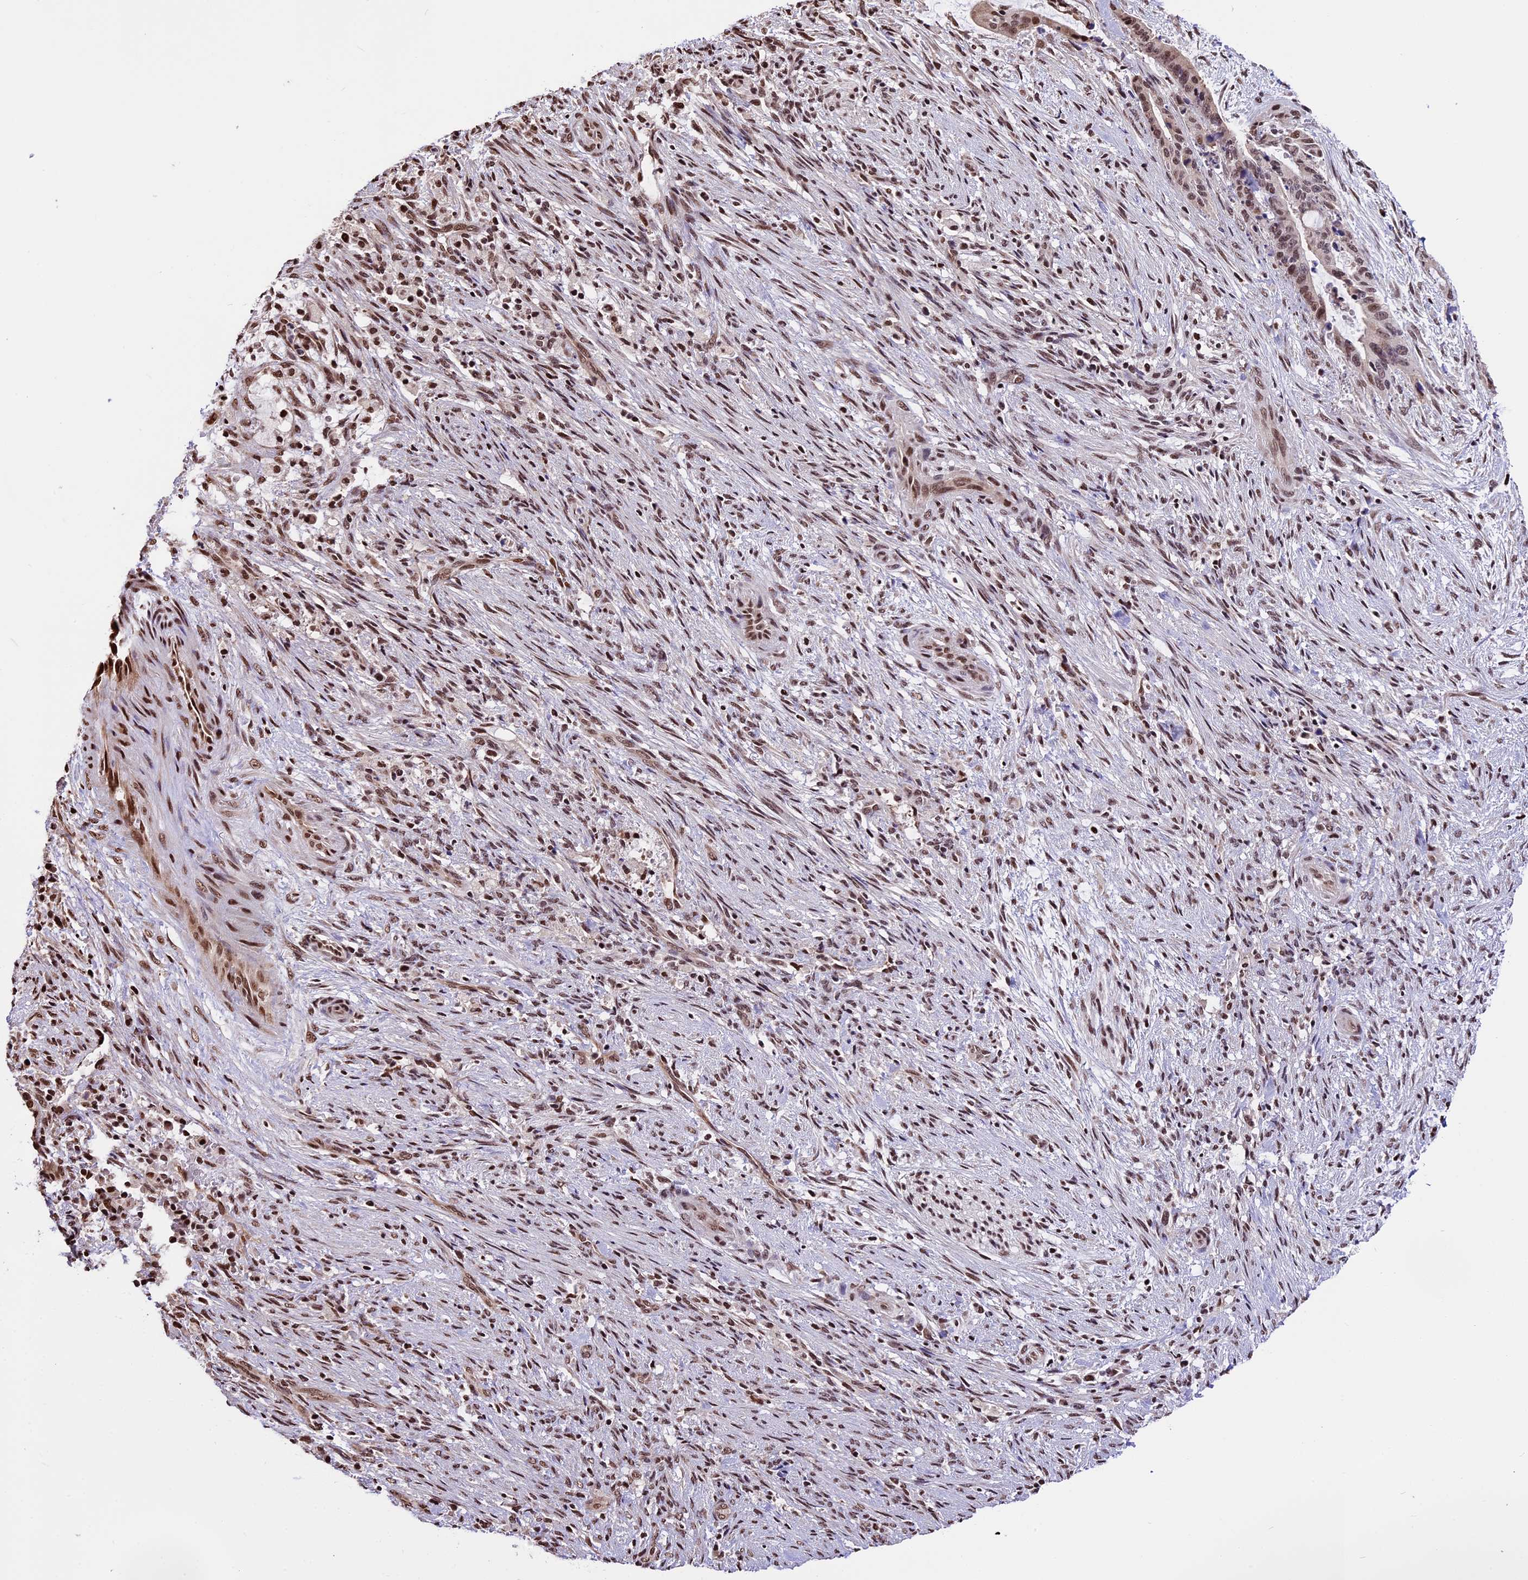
{"staining": {"intensity": "moderate", "quantity": ">75%", "location": "nuclear"}, "tissue": "liver cancer", "cell_type": "Tumor cells", "image_type": "cancer", "snomed": [{"axis": "morphology", "description": "Normal tissue, NOS"}, {"axis": "morphology", "description": "Cholangiocarcinoma"}, {"axis": "topography", "description": "Liver"}, {"axis": "topography", "description": "Peripheral nerve tissue"}], "caption": "The immunohistochemical stain highlights moderate nuclear staining in tumor cells of cholangiocarcinoma (liver) tissue.", "gene": "POLR3E", "patient": {"sex": "female", "age": 73}}